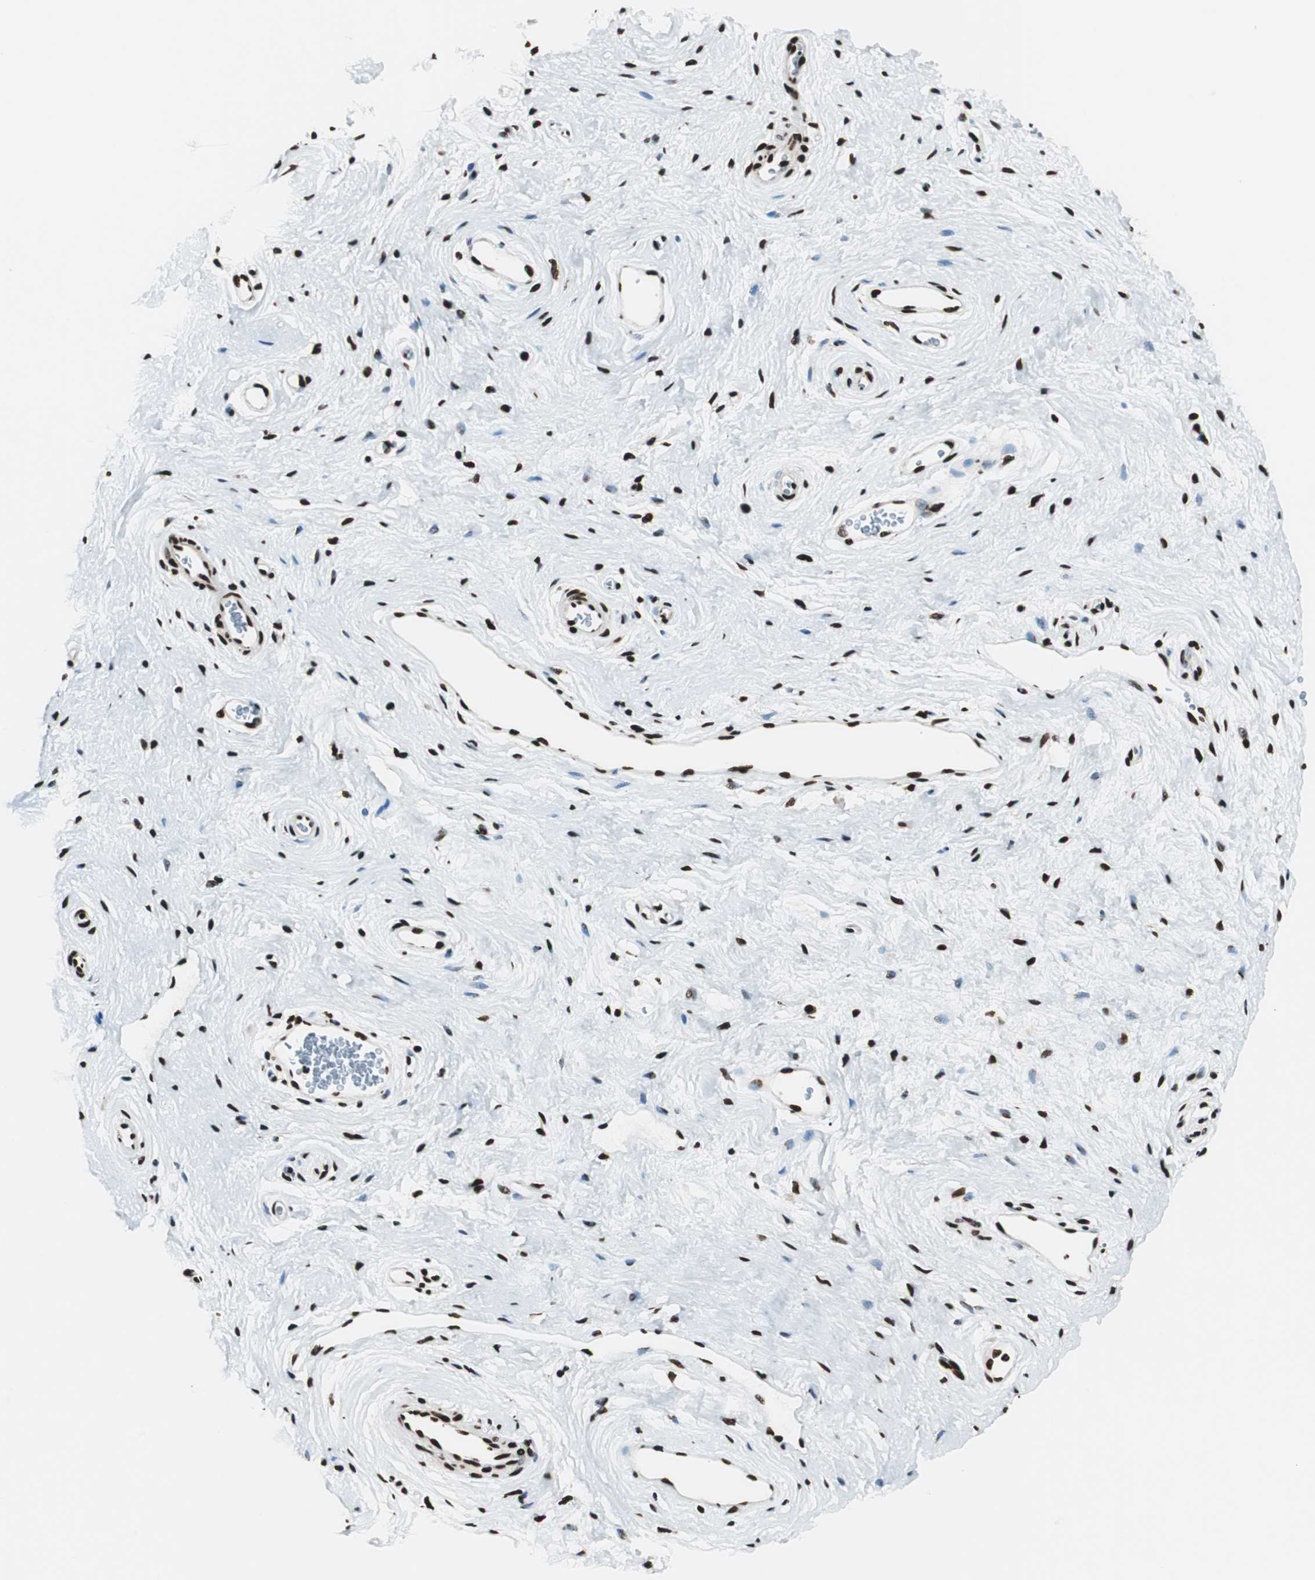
{"staining": {"intensity": "strong", "quantity": ">75%", "location": "nuclear"}, "tissue": "vagina", "cell_type": "Squamous epithelial cells", "image_type": "normal", "snomed": [{"axis": "morphology", "description": "Normal tissue, NOS"}, {"axis": "topography", "description": "Soft tissue"}, {"axis": "topography", "description": "Vagina"}], "caption": "Squamous epithelial cells reveal high levels of strong nuclear expression in about >75% of cells in unremarkable human vagina. Using DAB (3,3'-diaminobenzidine) (brown) and hematoxylin (blue) stains, captured at high magnification using brightfield microscopy.", "gene": "EWSR1", "patient": {"sex": "female", "age": 61}}